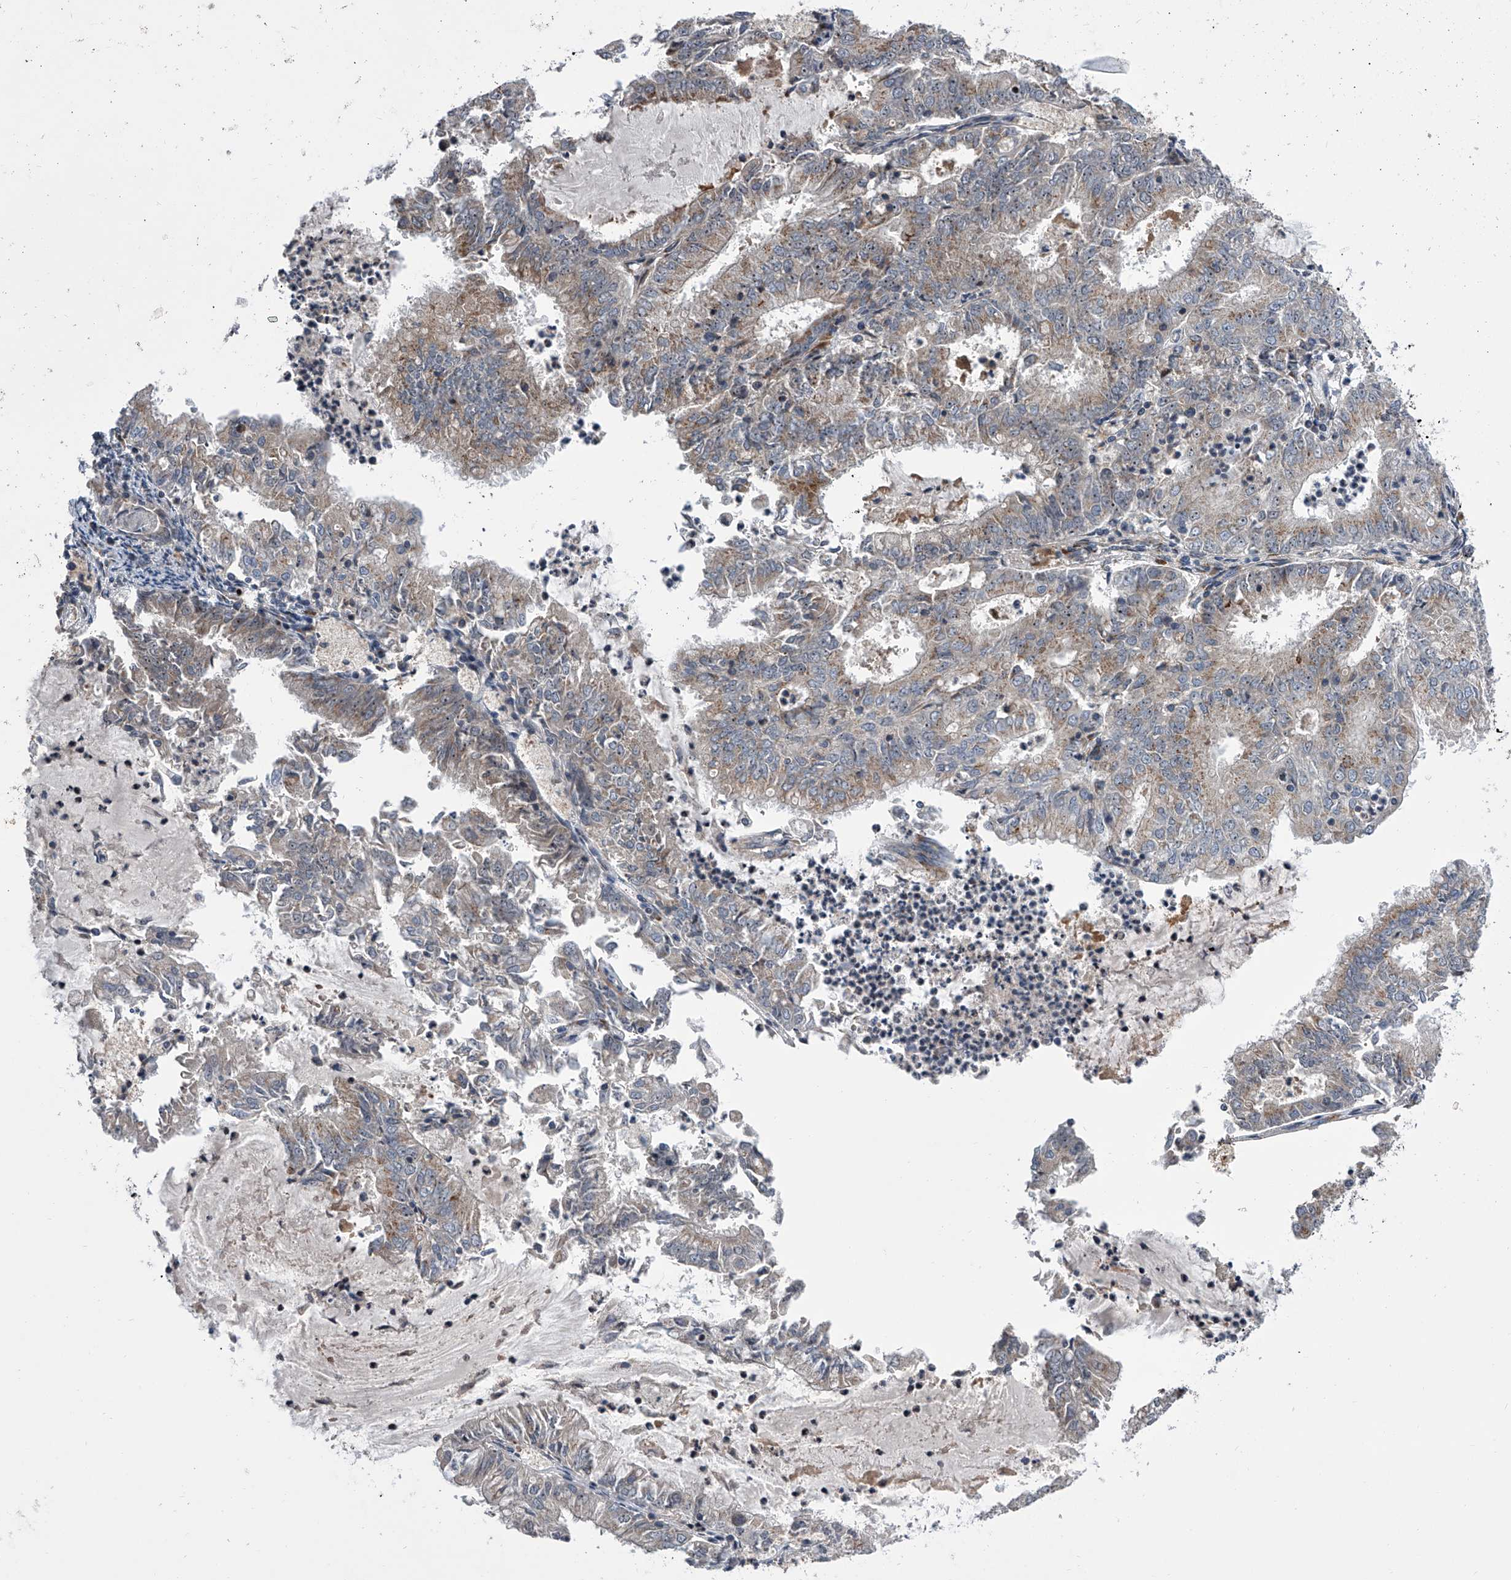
{"staining": {"intensity": "negative", "quantity": "none", "location": "none"}, "tissue": "endometrial cancer", "cell_type": "Tumor cells", "image_type": "cancer", "snomed": [{"axis": "morphology", "description": "Adenocarcinoma, NOS"}, {"axis": "topography", "description": "Endometrium"}], "caption": "This is an IHC micrograph of human endometrial cancer. There is no expression in tumor cells.", "gene": "DLGAP2", "patient": {"sex": "female", "age": 57}}